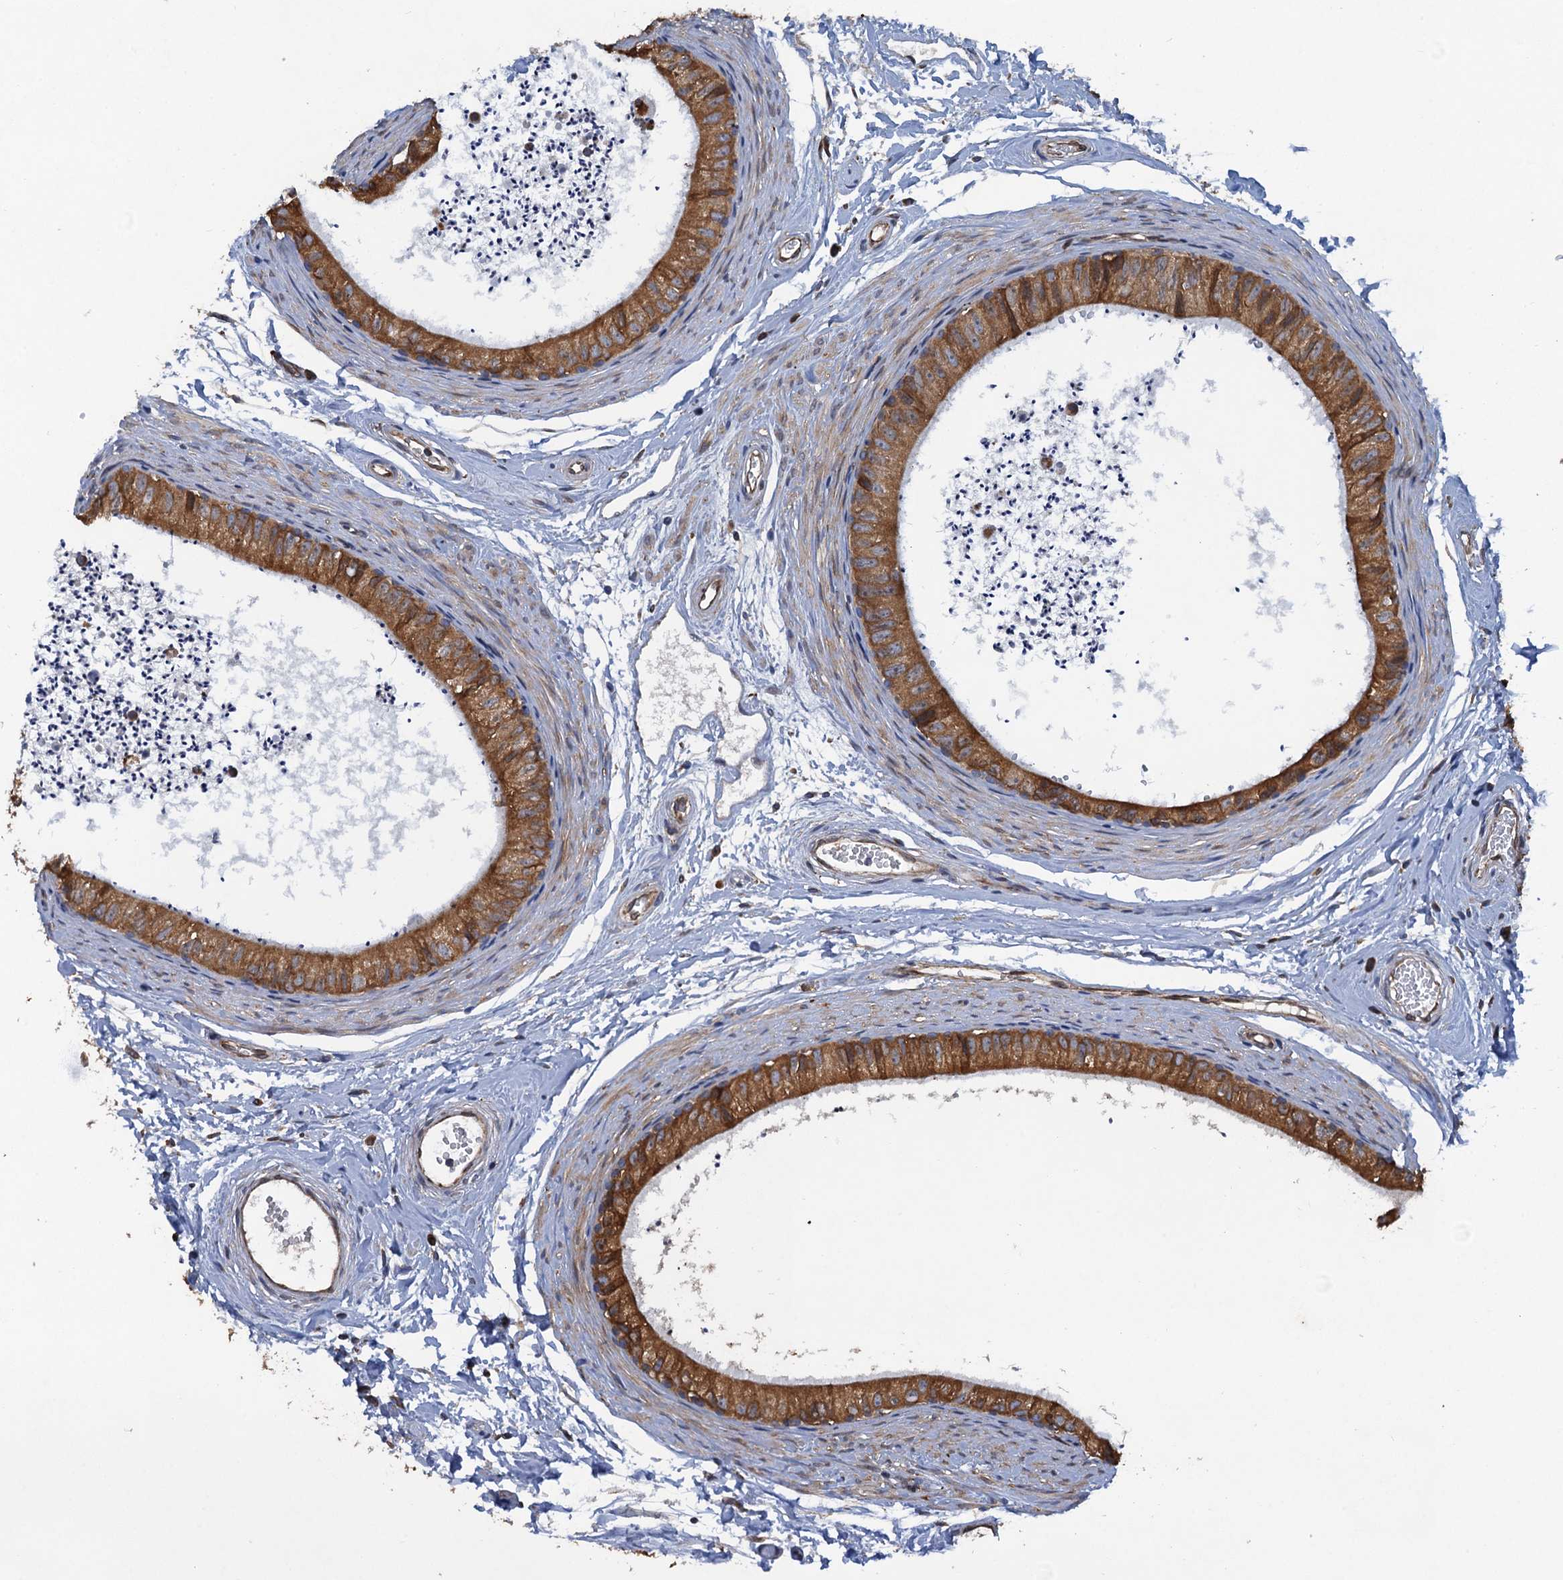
{"staining": {"intensity": "strong", "quantity": ">75%", "location": "cytoplasmic/membranous"}, "tissue": "epididymis", "cell_type": "Glandular cells", "image_type": "normal", "snomed": [{"axis": "morphology", "description": "Normal tissue, NOS"}, {"axis": "topography", "description": "Epididymis"}], "caption": "IHC of benign human epididymis displays high levels of strong cytoplasmic/membranous staining in approximately >75% of glandular cells.", "gene": "ARMC5", "patient": {"sex": "male", "age": 56}}